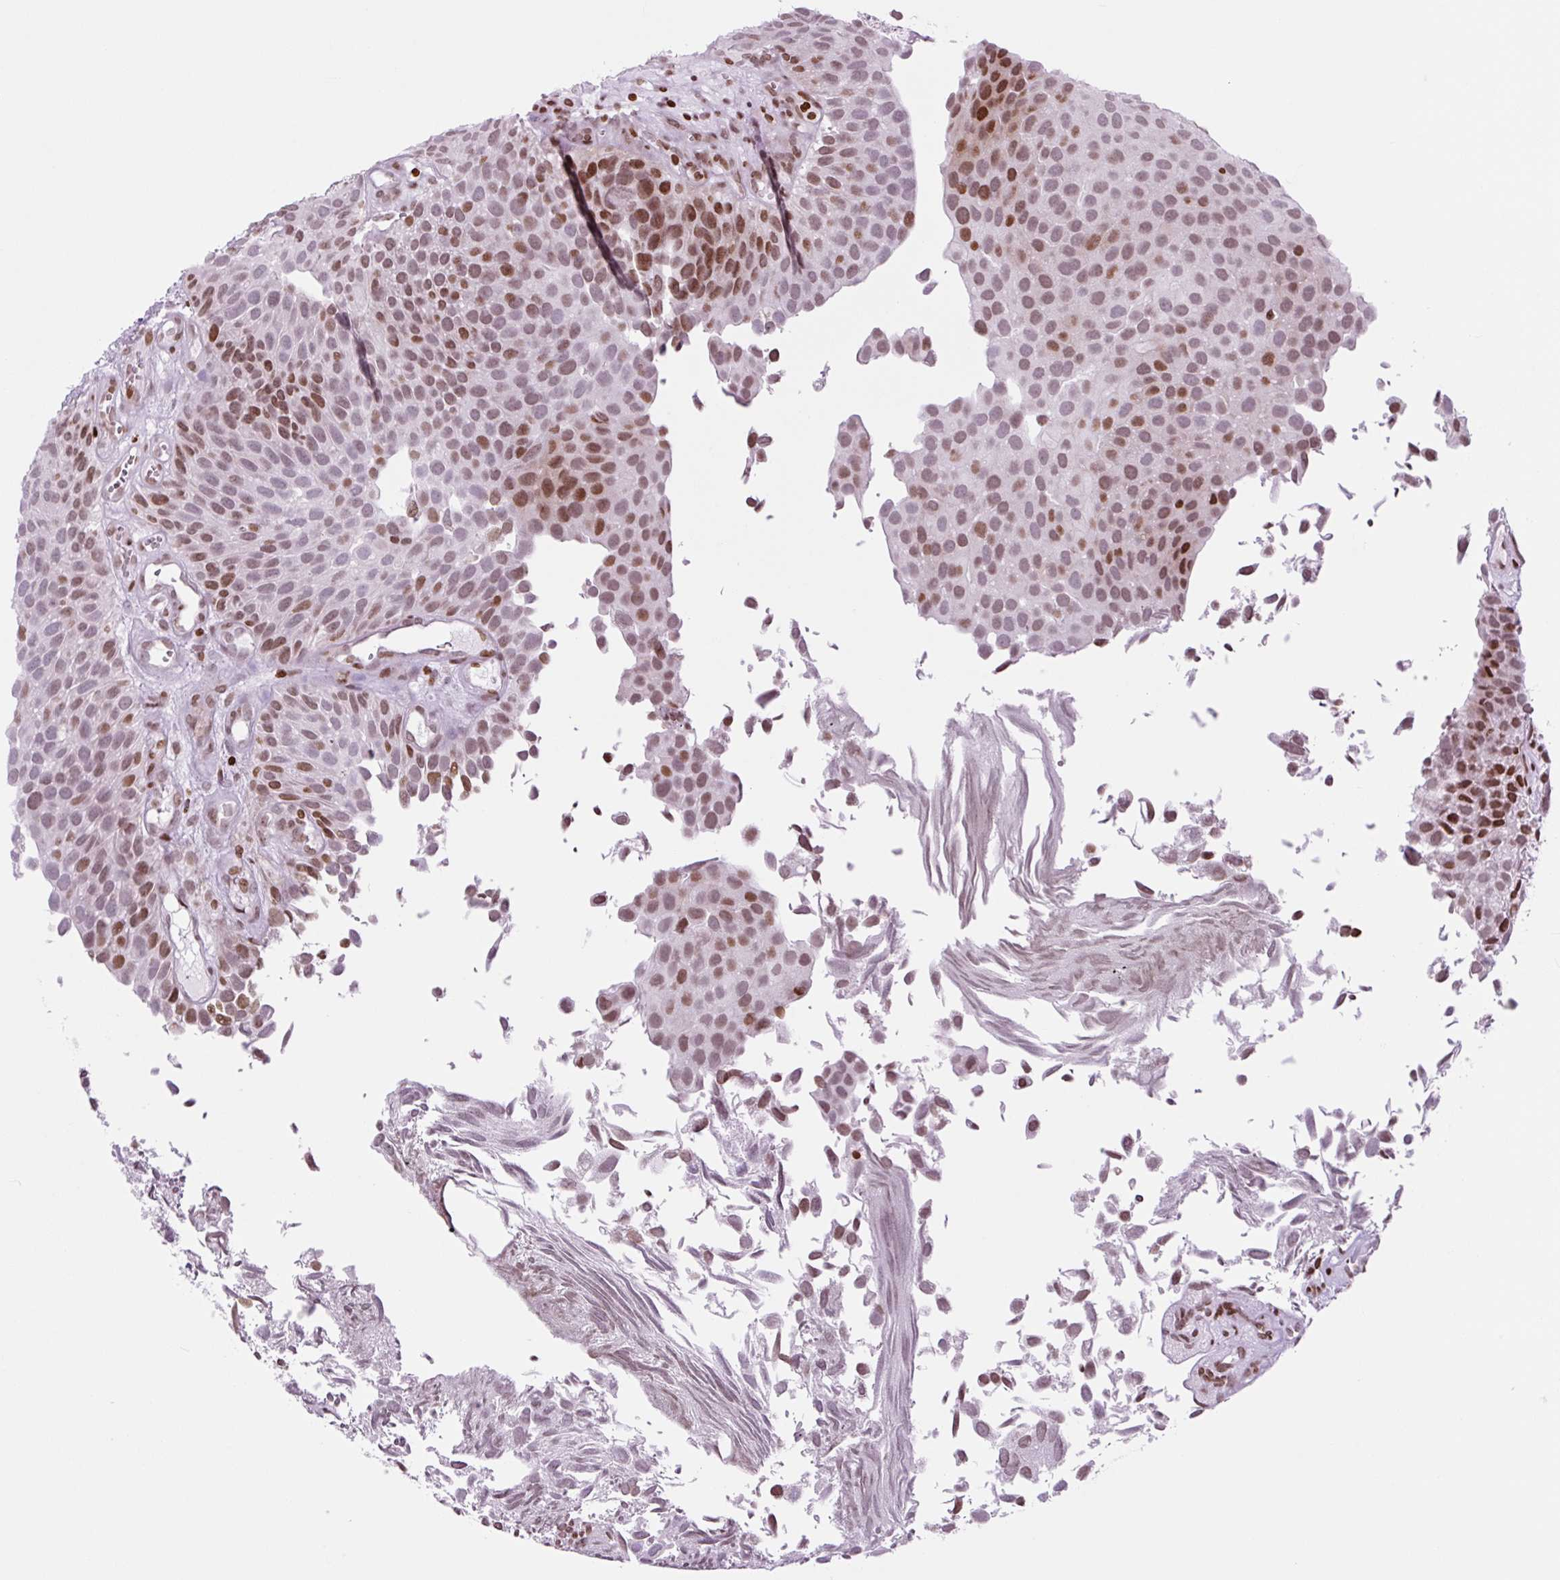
{"staining": {"intensity": "moderate", "quantity": ">75%", "location": "nuclear"}, "tissue": "urothelial cancer", "cell_type": "Tumor cells", "image_type": "cancer", "snomed": [{"axis": "morphology", "description": "Urothelial carcinoma, Low grade"}, {"axis": "topography", "description": "Urinary bladder"}], "caption": "About >75% of tumor cells in urothelial cancer demonstrate moderate nuclear protein positivity as visualized by brown immunohistochemical staining.", "gene": "H1-3", "patient": {"sex": "male", "age": 89}}